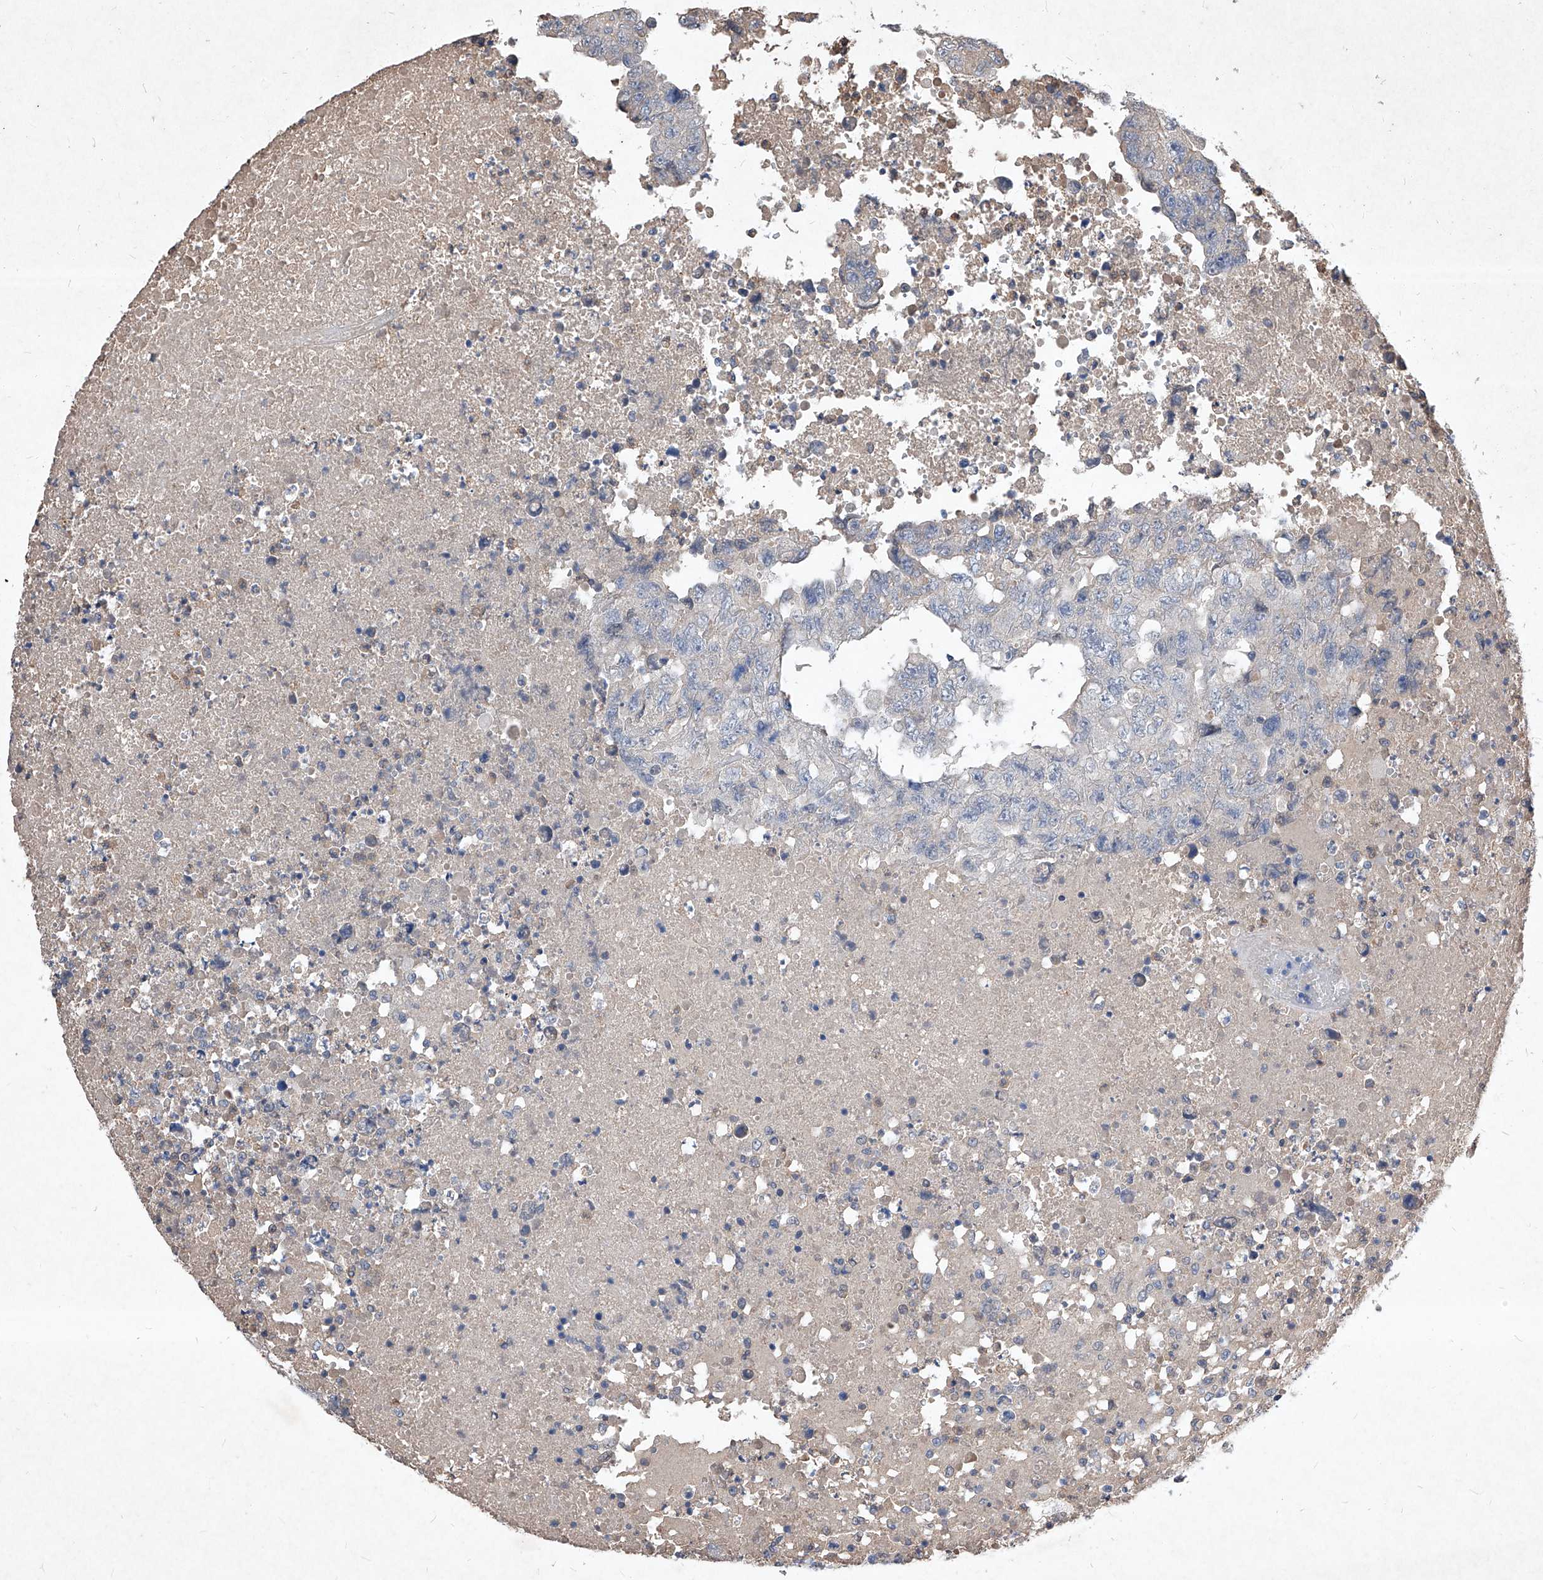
{"staining": {"intensity": "negative", "quantity": "none", "location": "none"}, "tissue": "testis cancer", "cell_type": "Tumor cells", "image_type": "cancer", "snomed": [{"axis": "morphology", "description": "Necrosis, NOS"}, {"axis": "morphology", "description": "Carcinoma, Embryonal, NOS"}, {"axis": "topography", "description": "Testis"}], "caption": "An image of human embryonal carcinoma (testis) is negative for staining in tumor cells.", "gene": "SYNGR1", "patient": {"sex": "male", "age": 19}}